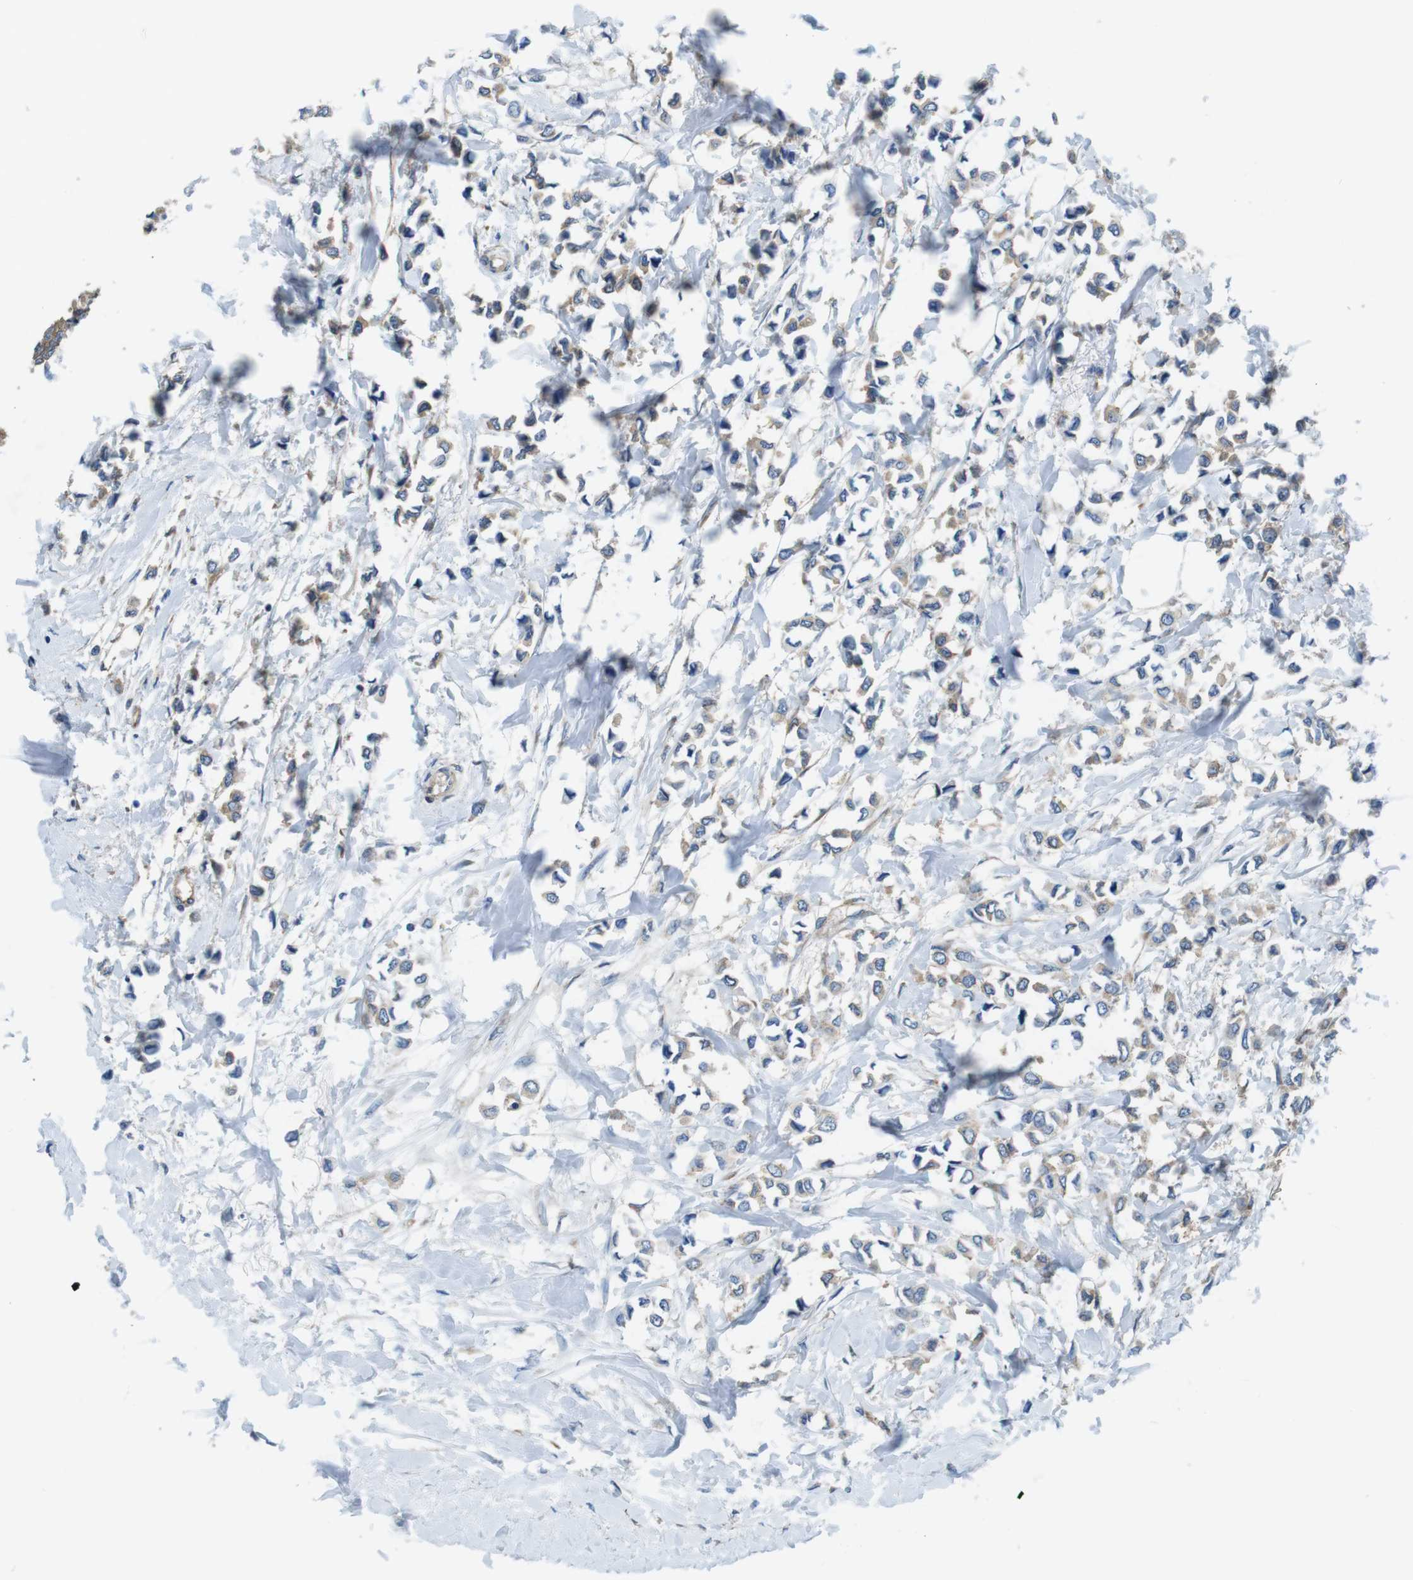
{"staining": {"intensity": "weak", "quantity": "25%-75%", "location": "cytoplasmic/membranous"}, "tissue": "breast cancer", "cell_type": "Tumor cells", "image_type": "cancer", "snomed": [{"axis": "morphology", "description": "Lobular carcinoma"}, {"axis": "topography", "description": "Breast"}], "caption": "The immunohistochemical stain shows weak cytoplasmic/membranous staining in tumor cells of breast cancer (lobular carcinoma) tissue.", "gene": "DENND4C", "patient": {"sex": "female", "age": 51}}